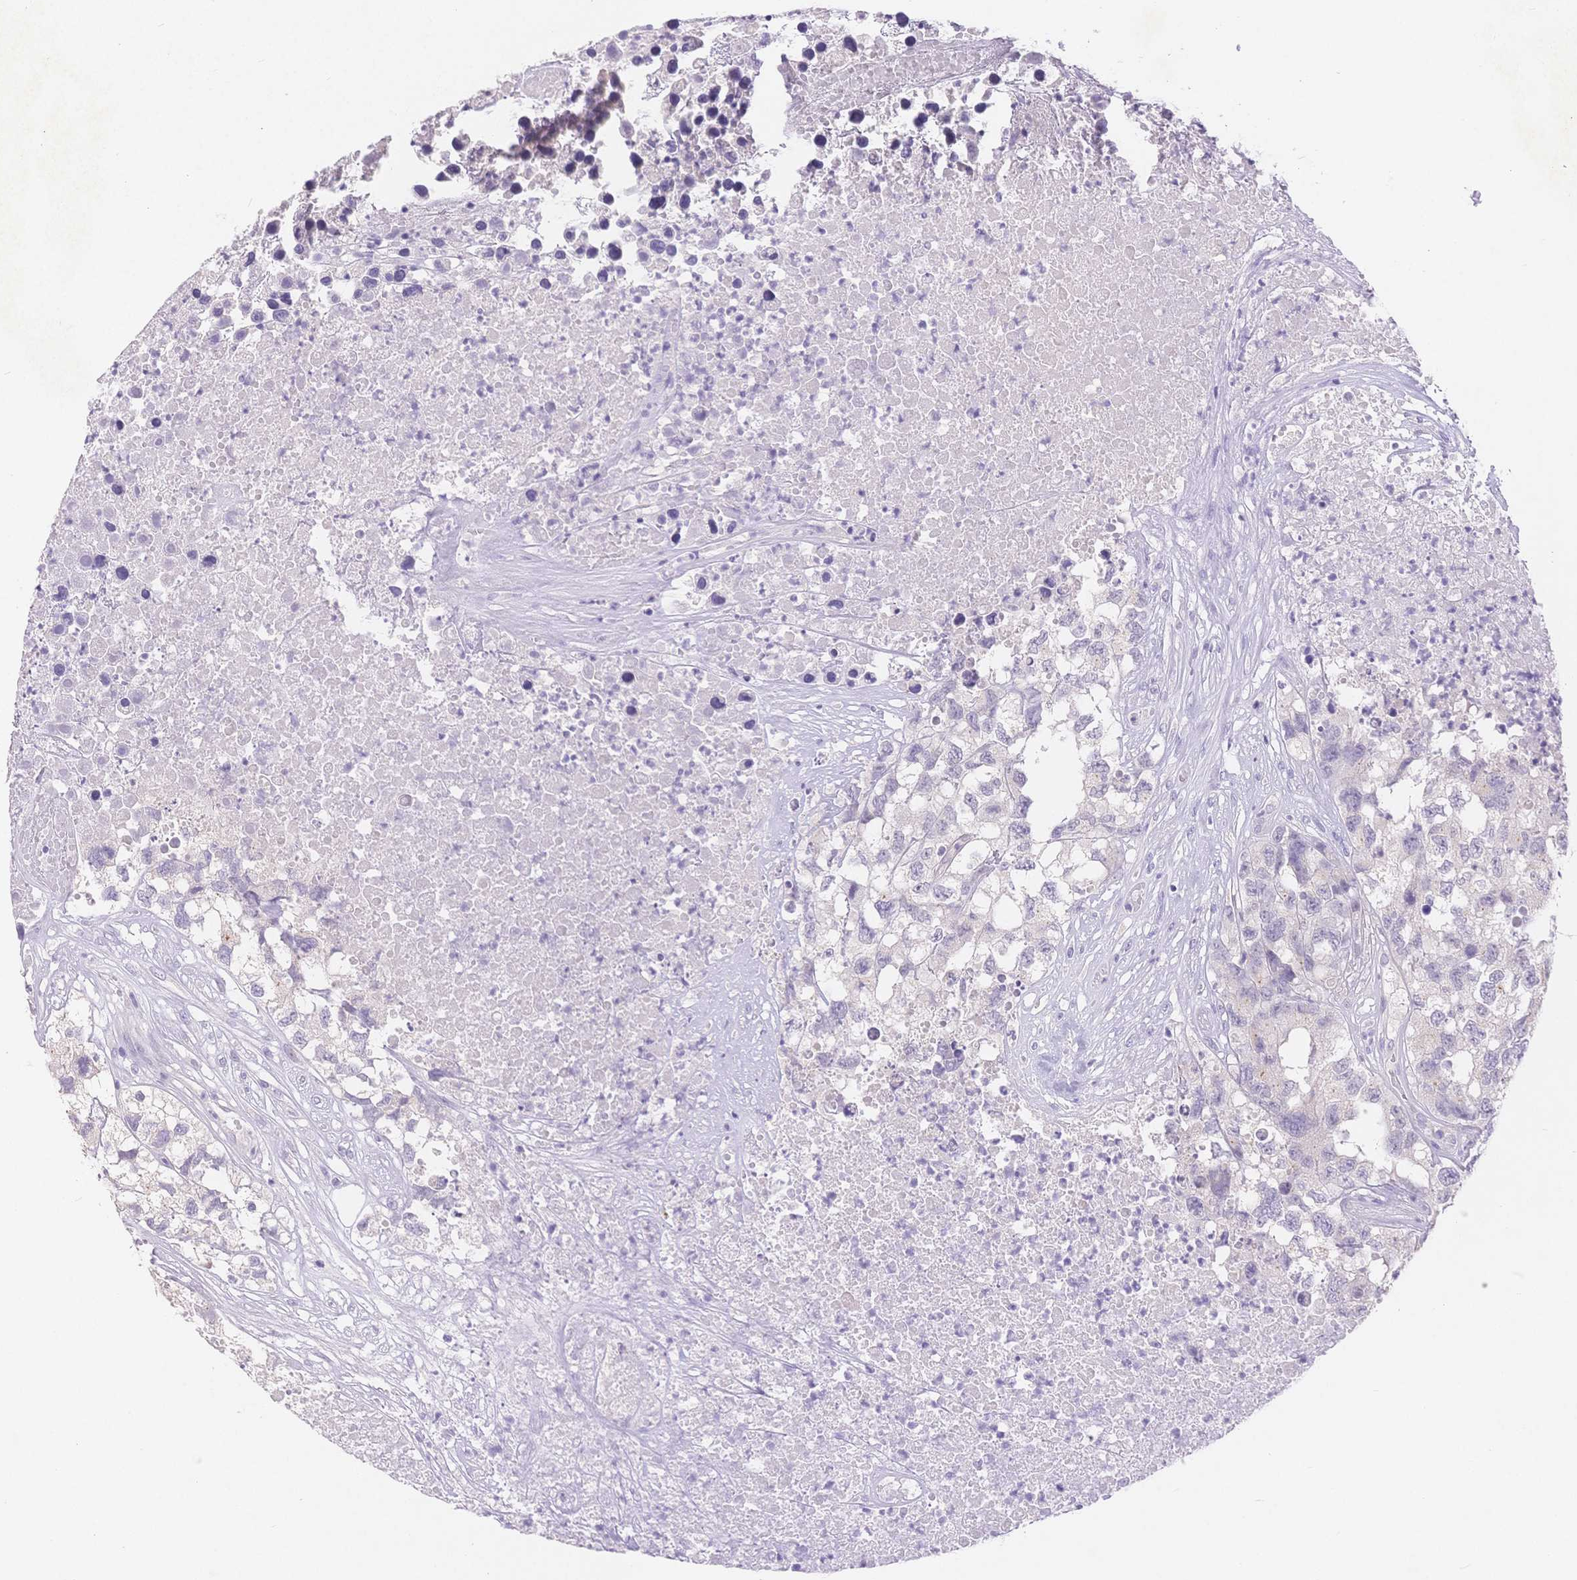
{"staining": {"intensity": "negative", "quantity": "none", "location": "none"}, "tissue": "testis cancer", "cell_type": "Tumor cells", "image_type": "cancer", "snomed": [{"axis": "morphology", "description": "Carcinoma, Embryonal, NOS"}, {"axis": "topography", "description": "Testis"}], "caption": "IHC of testis cancer (embryonal carcinoma) reveals no staining in tumor cells.", "gene": "MYOM1", "patient": {"sex": "male", "age": 83}}